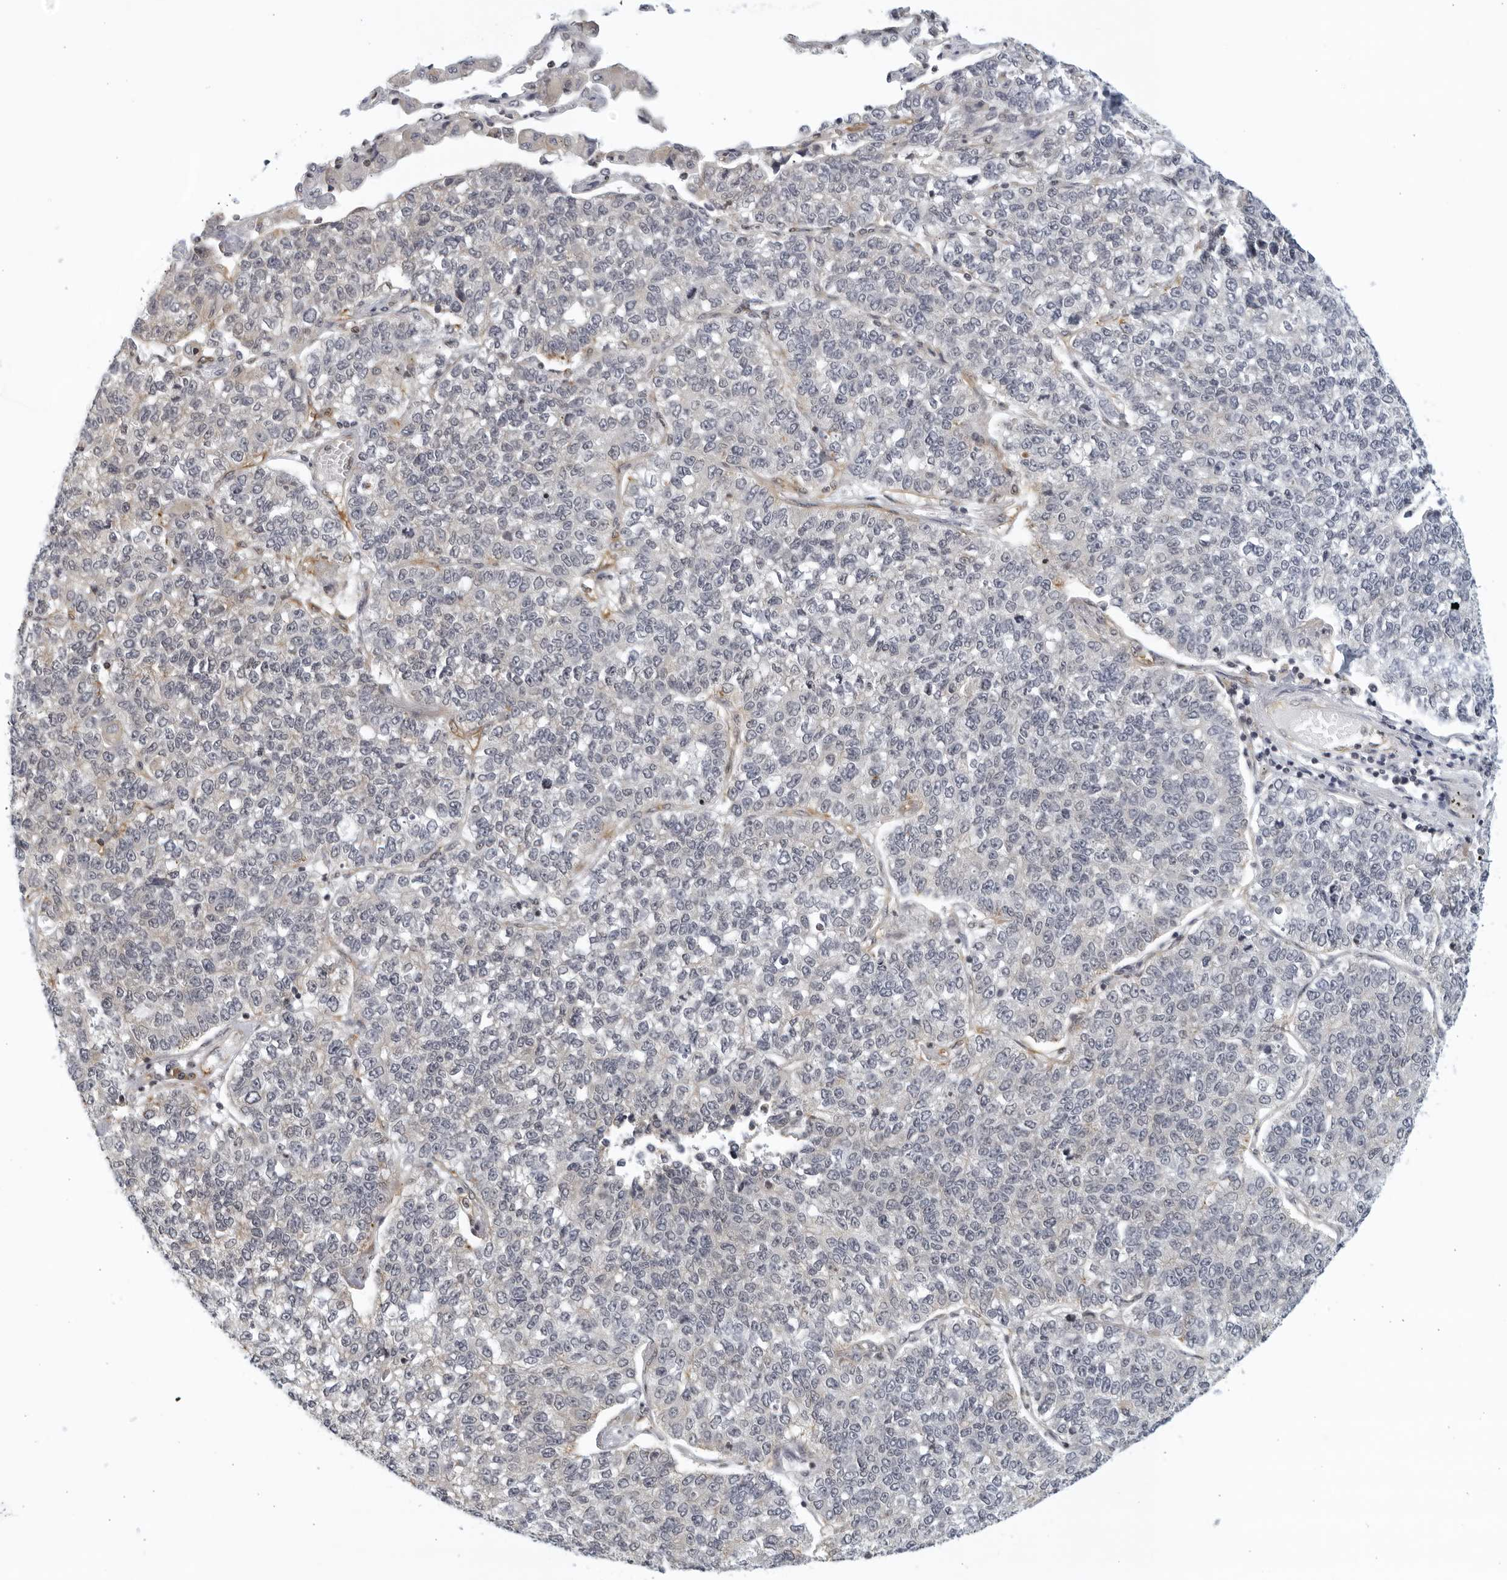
{"staining": {"intensity": "negative", "quantity": "none", "location": "none"}, "tissue": "lung cancer", "cell_type": "Tumor cells", "image_type": "cancer", "snomed": [{"axis": "morphology", "description": "Adenocarcinoma, NOS"}, {"axis": "topography", "description": "Lung"}], "caption": "High power microscopy photomicrograph of an immunohistochemistry histopathology image of lung adenocarcinoma, revealing no significant staining in tumor cells.", "gene": "SERTAD4", "patient": {"sex": "male", "age": 49}}